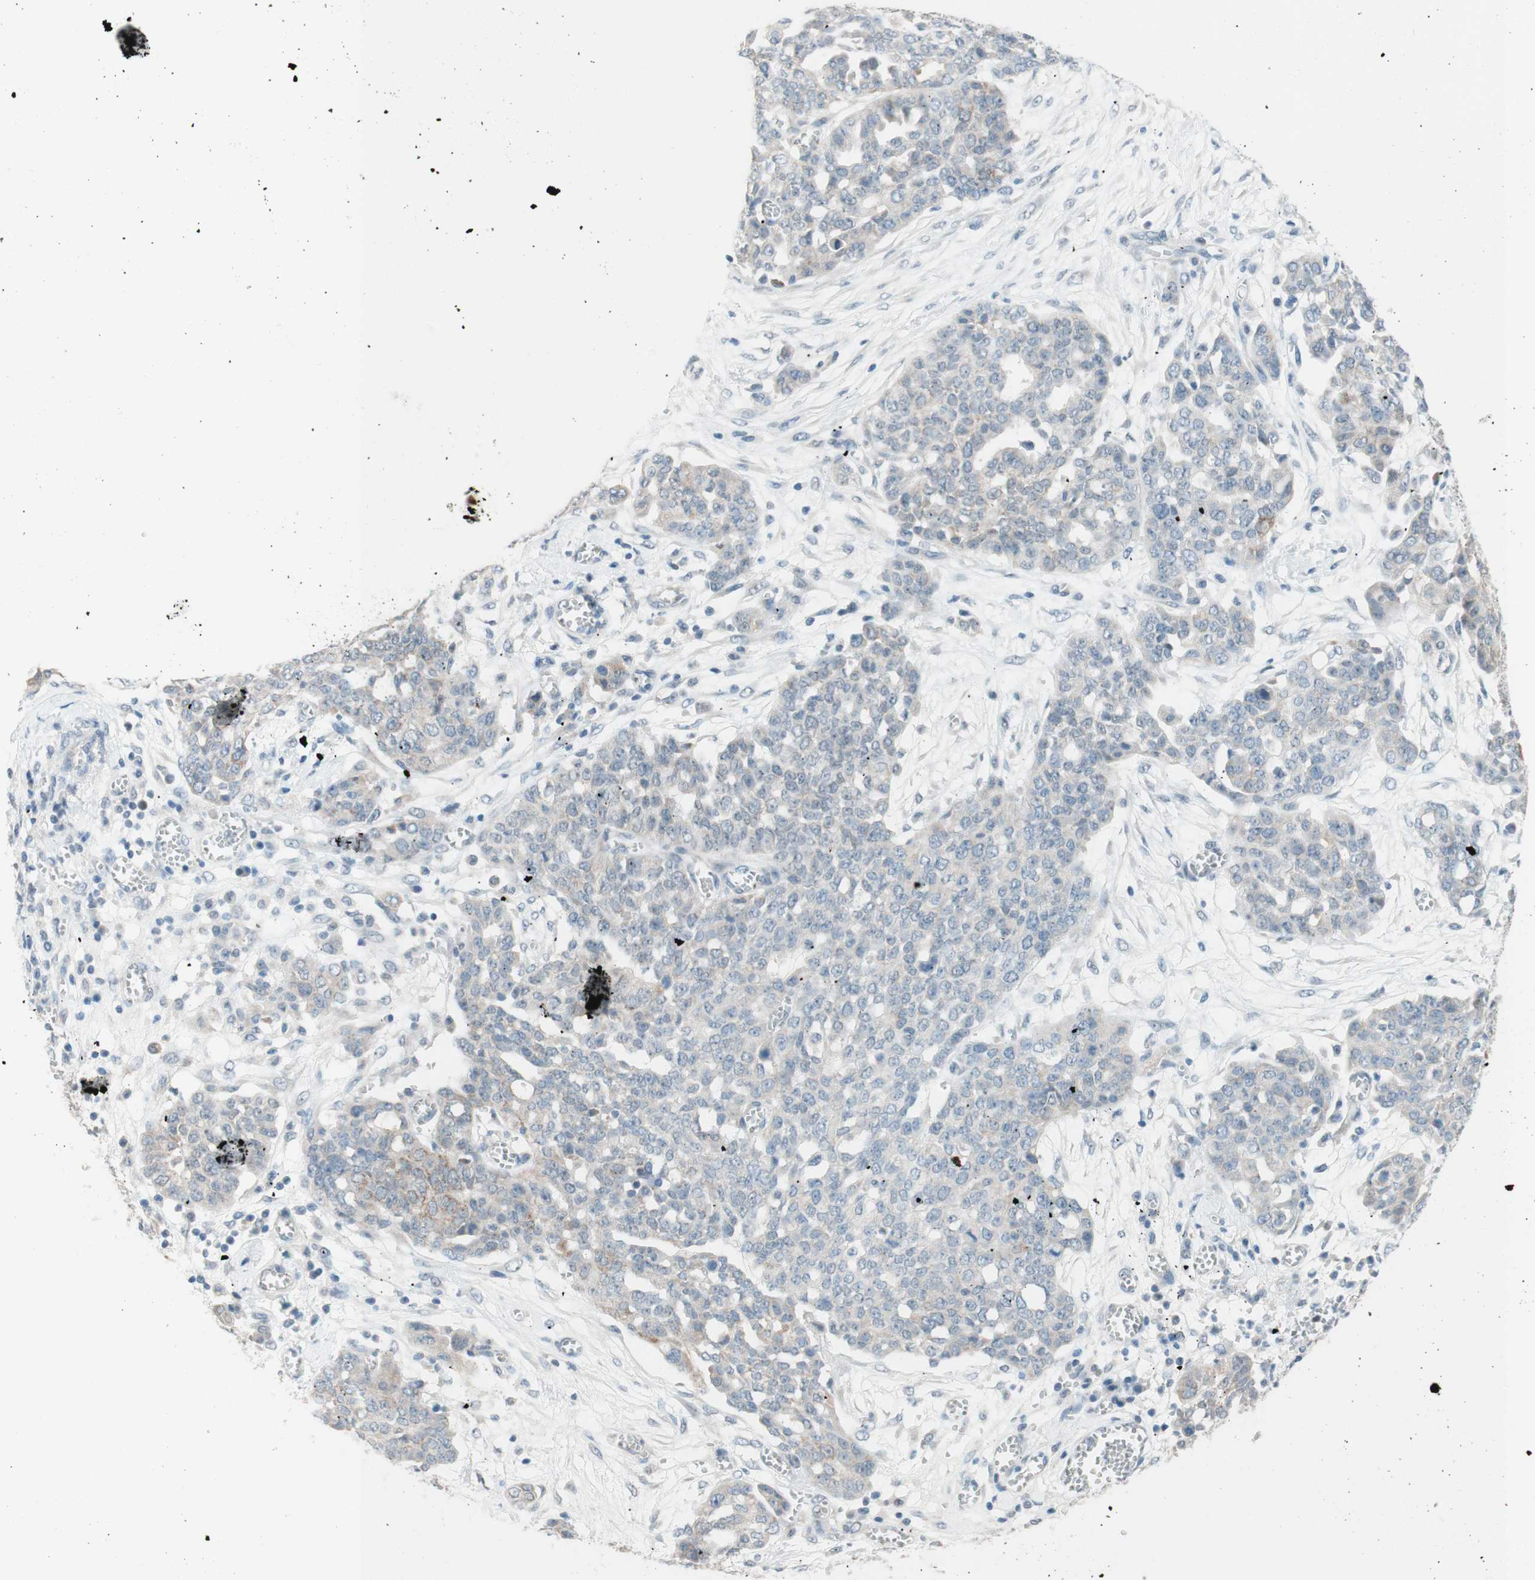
{"staining": {"intensity": "weak", "quantity": "<25%", "location": "cytoplasmic/membranous"}, "tissue": "ovarian cancer", "cell_type": "Tumor cells", "image_type": "cancer", "snomed": [{"axis": "morphology", "description": "Cystadenocarcinoma, serous, NOS"}, {"axis": "topography", "description": "Soft tissue"}, {"axis": "topography", "description": "Ovary"}], "caption": "Tumor cells show no significant protein staining in ovarian cancer.", "gene": "JPH1", "patient": {"sex": "female", "age": 57}}